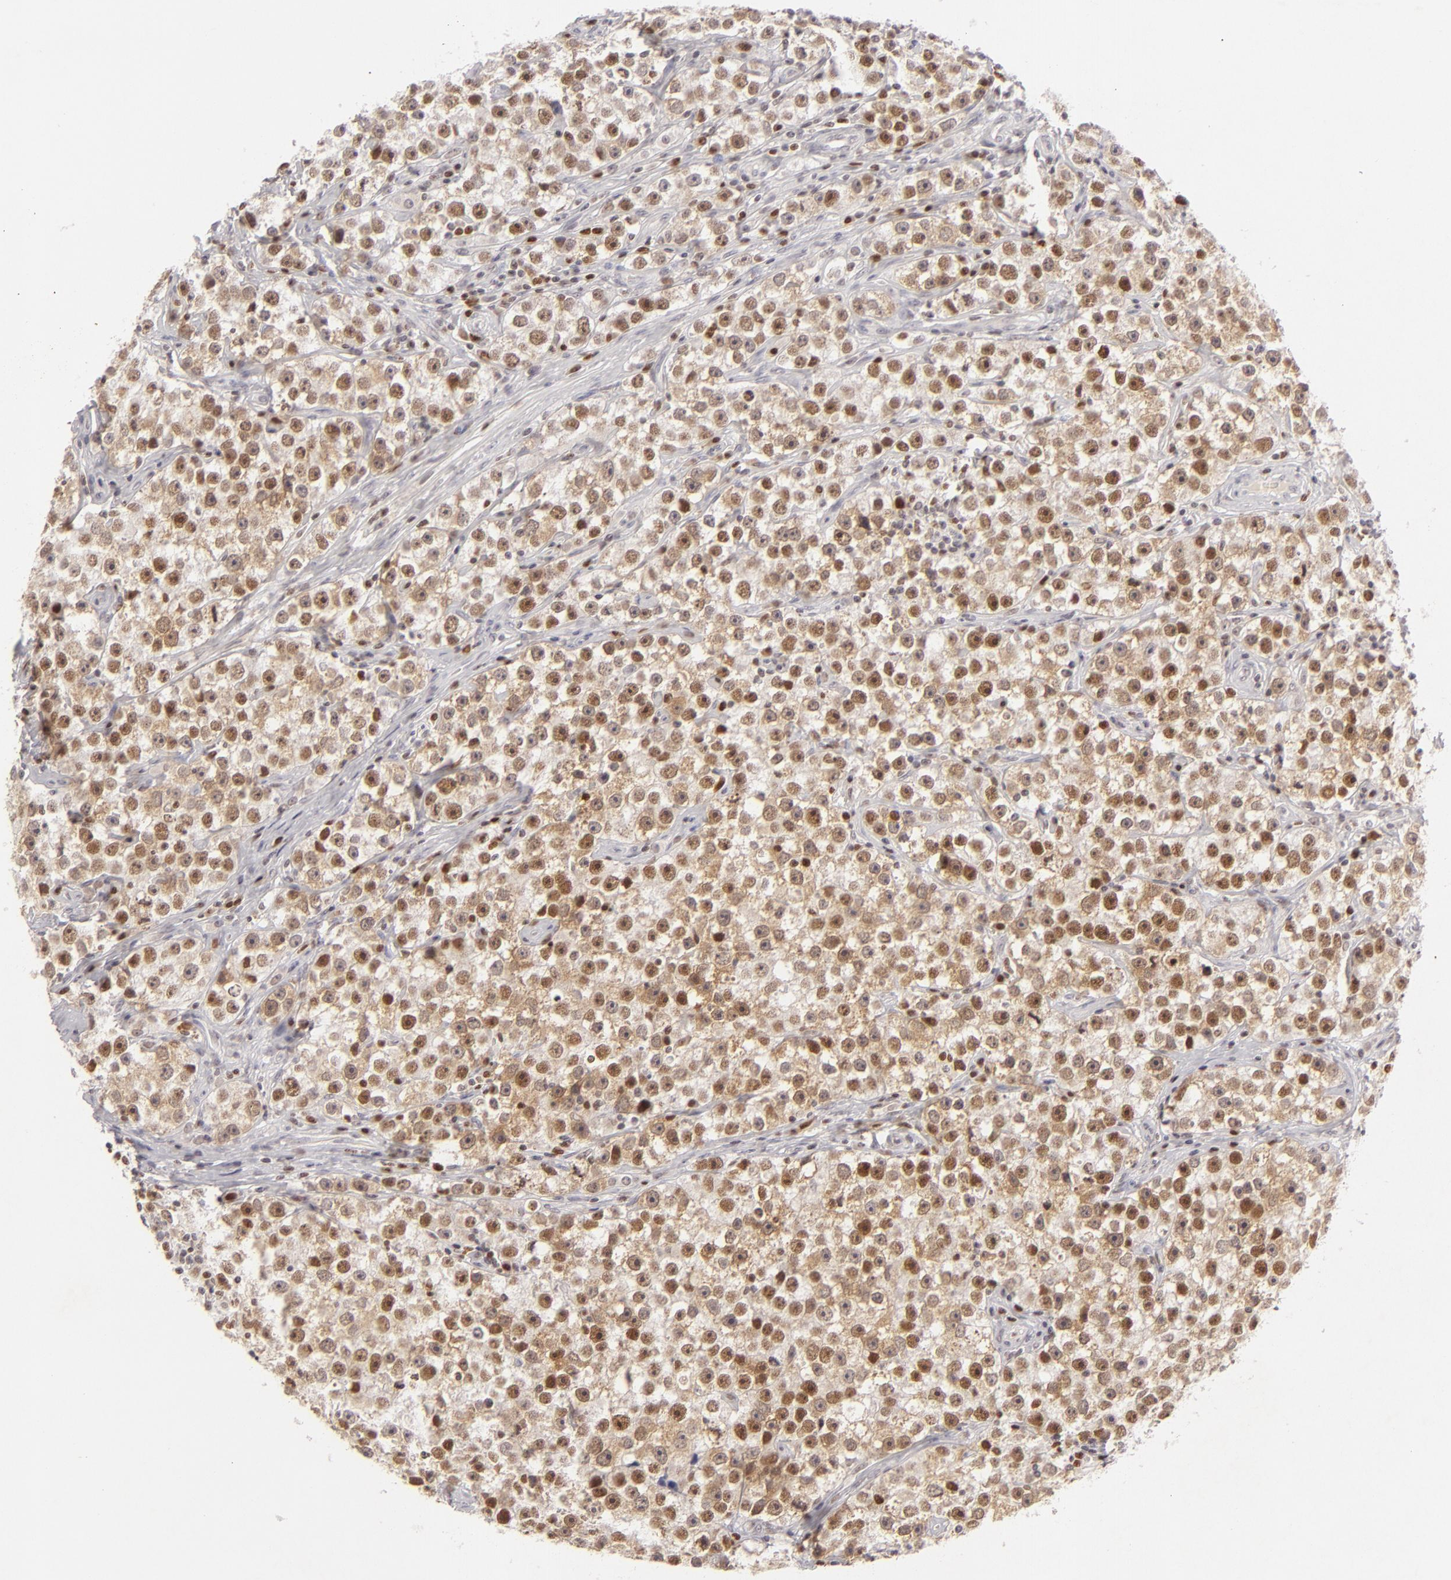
{"staining": {"intensity": "strong", "quantity": ">75%", "location": "nuclear"}, "tissue": "testis cancer", "cell_type": "Tumor cells", "image_type": "cancer", "snomed": [{"axis": "morphology", "description": "Seminoma, NOS"}, {"axis": "topography", "description": "Testis"}], "caption": "Strong nuclear positivity is identified in approximately >75% of tumor cells in testis cancer.", "gene": "FEN1", "patient": {"sex": "male", "age": 32}}